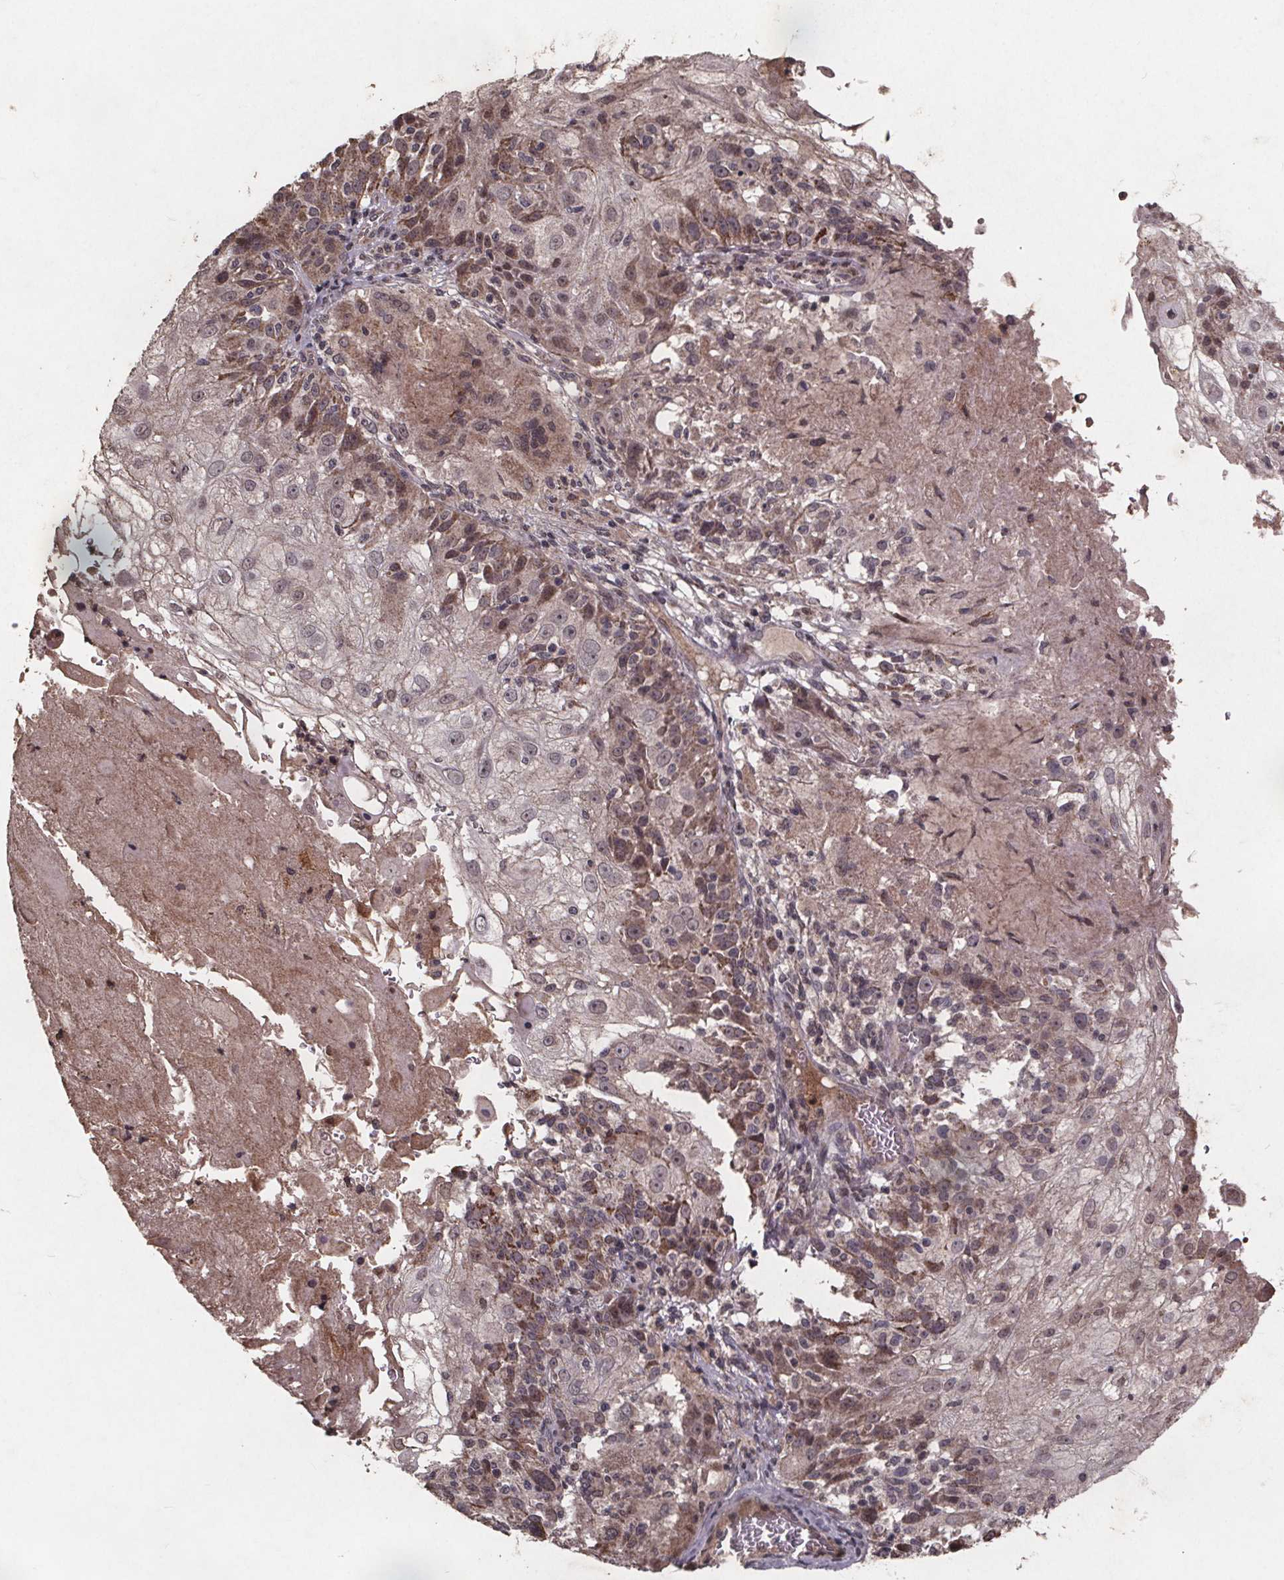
{"staining": {"intensity": "moderate", "quantity": "25%-75%", "location": "cytoplasmic/membranous"}, "tissue": "skin cancer", "cell_type": "Tumor cells", "image_type": "cancer", "snomed": [{"axis": "morphology", "description": "Normal tissue, NOS"}, {"axis": "morphology", "description": "Squamous cell carcinoma, NOS"}, {"axis": "topography", "description": "Skin"}], "caption": "Protein staining demonstrates moderate cytoplasmic/membranous staining in about 25%-75% of tumor cells in skin cancer.", "gene": "GPX3", "patient": {"sex": "female", "age": 83}}